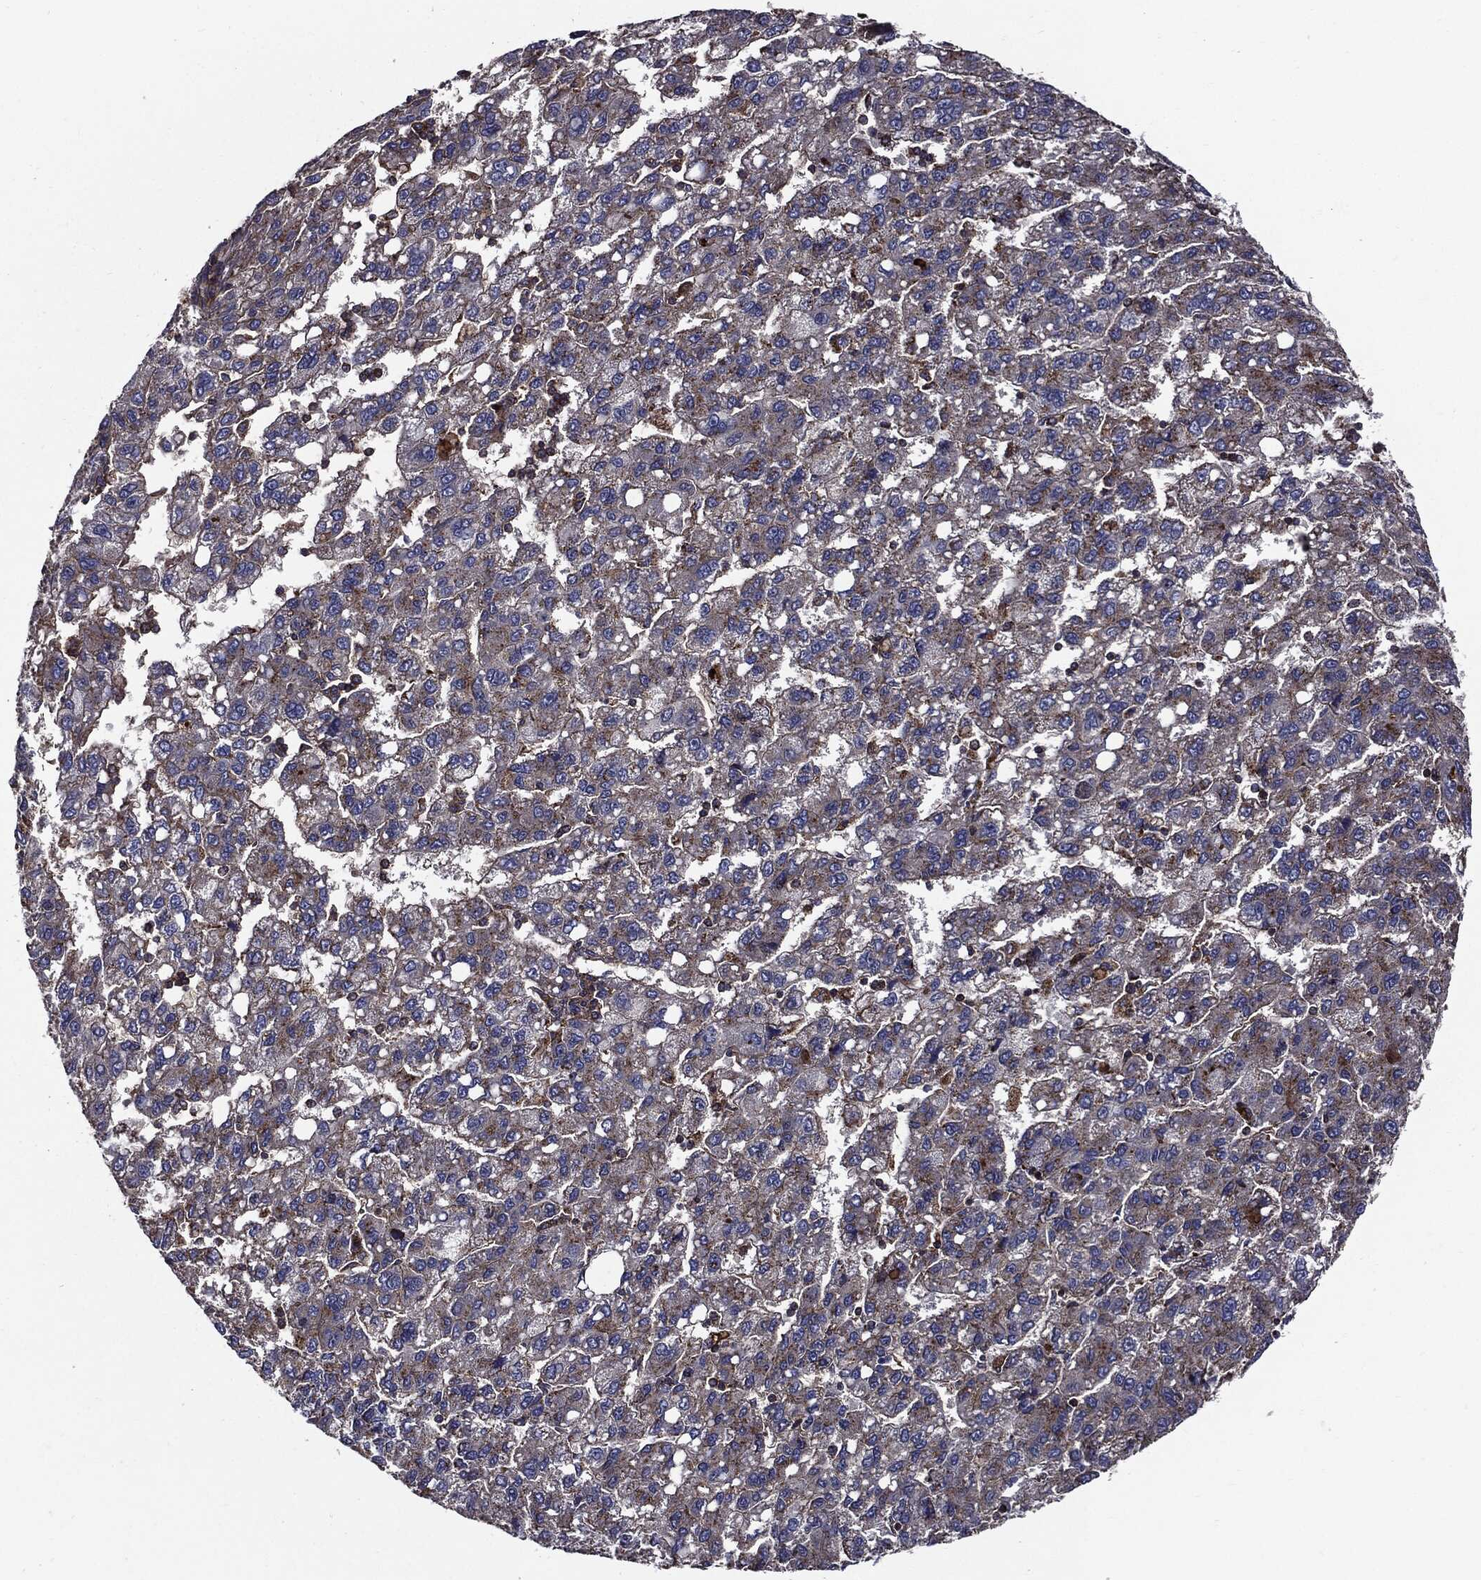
{"staining": {"intensity": "moderate", "quantity": "25%-75%", "location": "cytoplasmic/membranous"}, "tissue": "liver cancer", "cell_type": "Tumor cells", "image_type": "cancer", "snomed": [{"axis": "morphology", "description": "Carcinoma, Hepatocellular, NOS"}, {"axis": "topography", "description": "Liver"}], "caption": "Liver cancer (hepatocellular carcinoma) stained for a protein (brown) displays moderate cytoplasmic/membranous positive expression in about 25%-75% of tumor cells.", "gene": "PDCD6IP", "patient": {"sex": "female", "age": 82}}